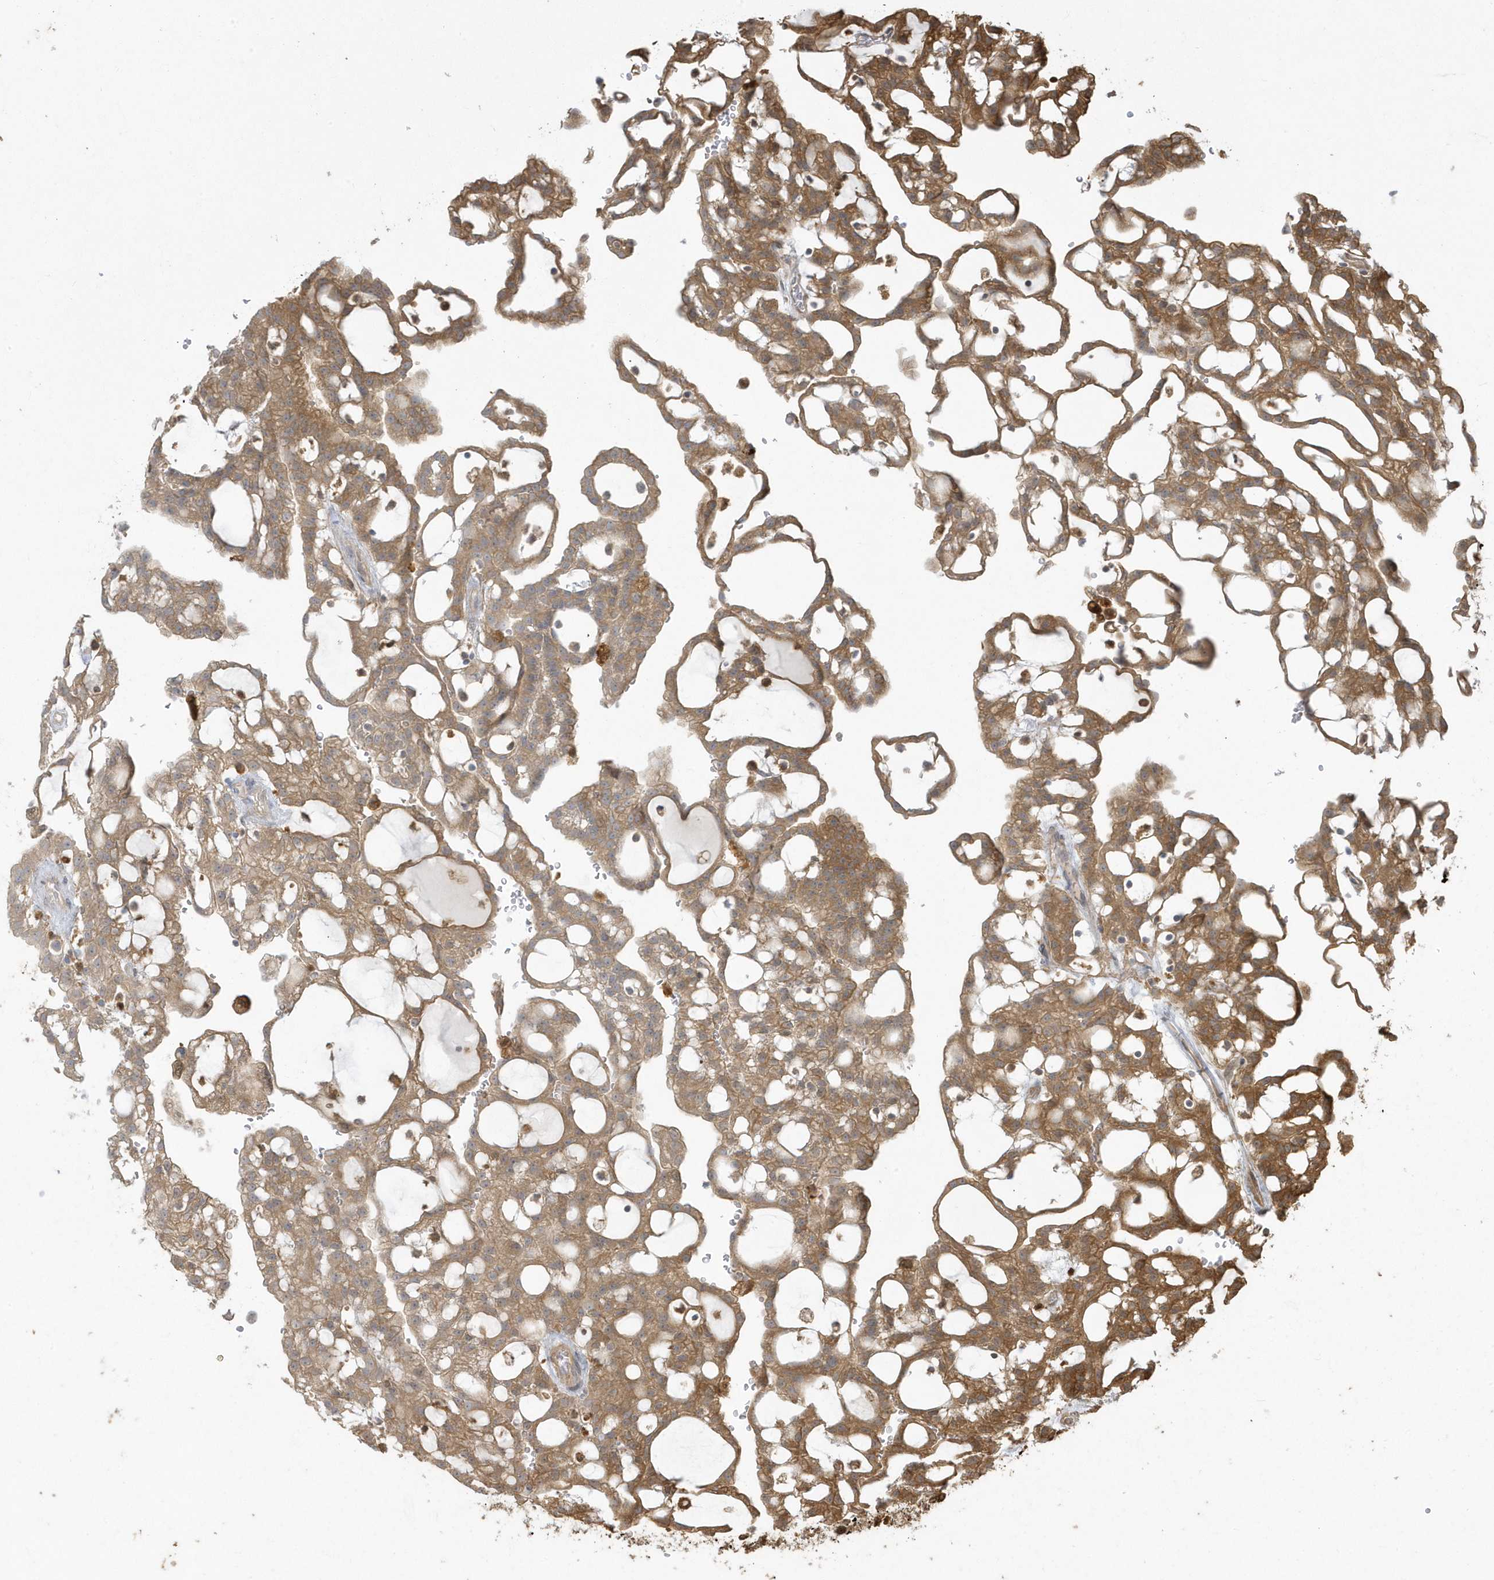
{"staining": {"intensity": "strong", "quantity": ">75%", "location": "cytoplasmic/membranous"}, "tissue": "renal cancer", "cell_type": "Tumor cells", "image_type": "cancer", "snomed": [{"axis": "morphology", "description": "Adenocarcinoma, NOS"}, {"axis": "topography", "description": "Kidney"}], "caption": "IHC of adenocarcinoma (renal) demonstrates high levels of strong cytoplasmic/membranous staining in approximately >75% of tumor cells.", "gene": "HNMT", "patient": {"sex": "male", "age": 63}}